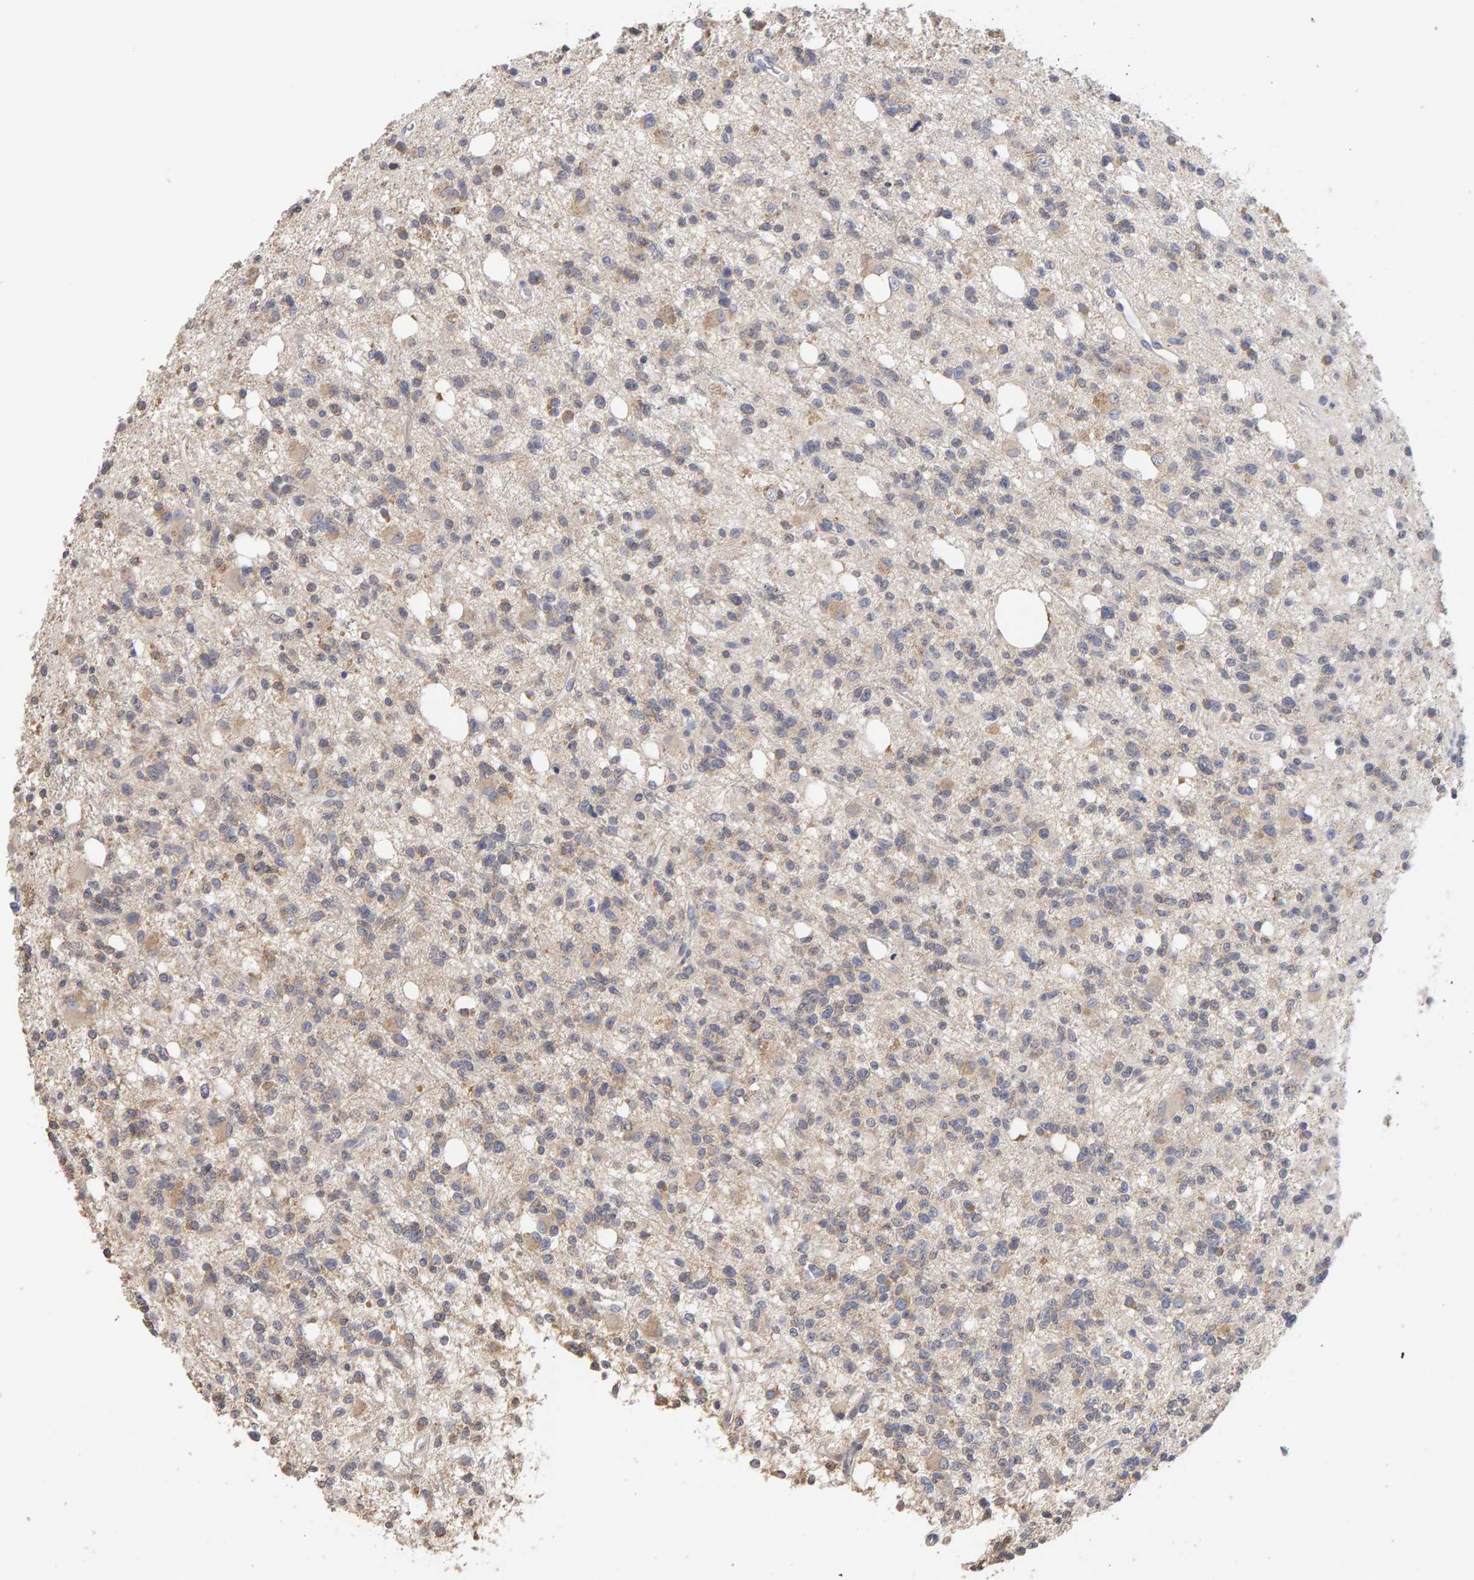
{"staining": {"intensity": "weak", "quantity": "<25%", "location": "cytoplasmic/membranous"}, "tissue": "glioma", "cell_type": "Tumor cells", "image_type": "cancer", "snomed": [{"axis": "morphology", "description": "Glioma, malignant, High grade"}, {"axis": "topography", "description": "Brain"}], "caption": "Immunohistochemistry (IHC) histopathology image of human glioma stained for a protein (brown), which displays no staining in tumor cells.", "gene": "SGPL1", "patient": {"sex": "female", "age": 62}}